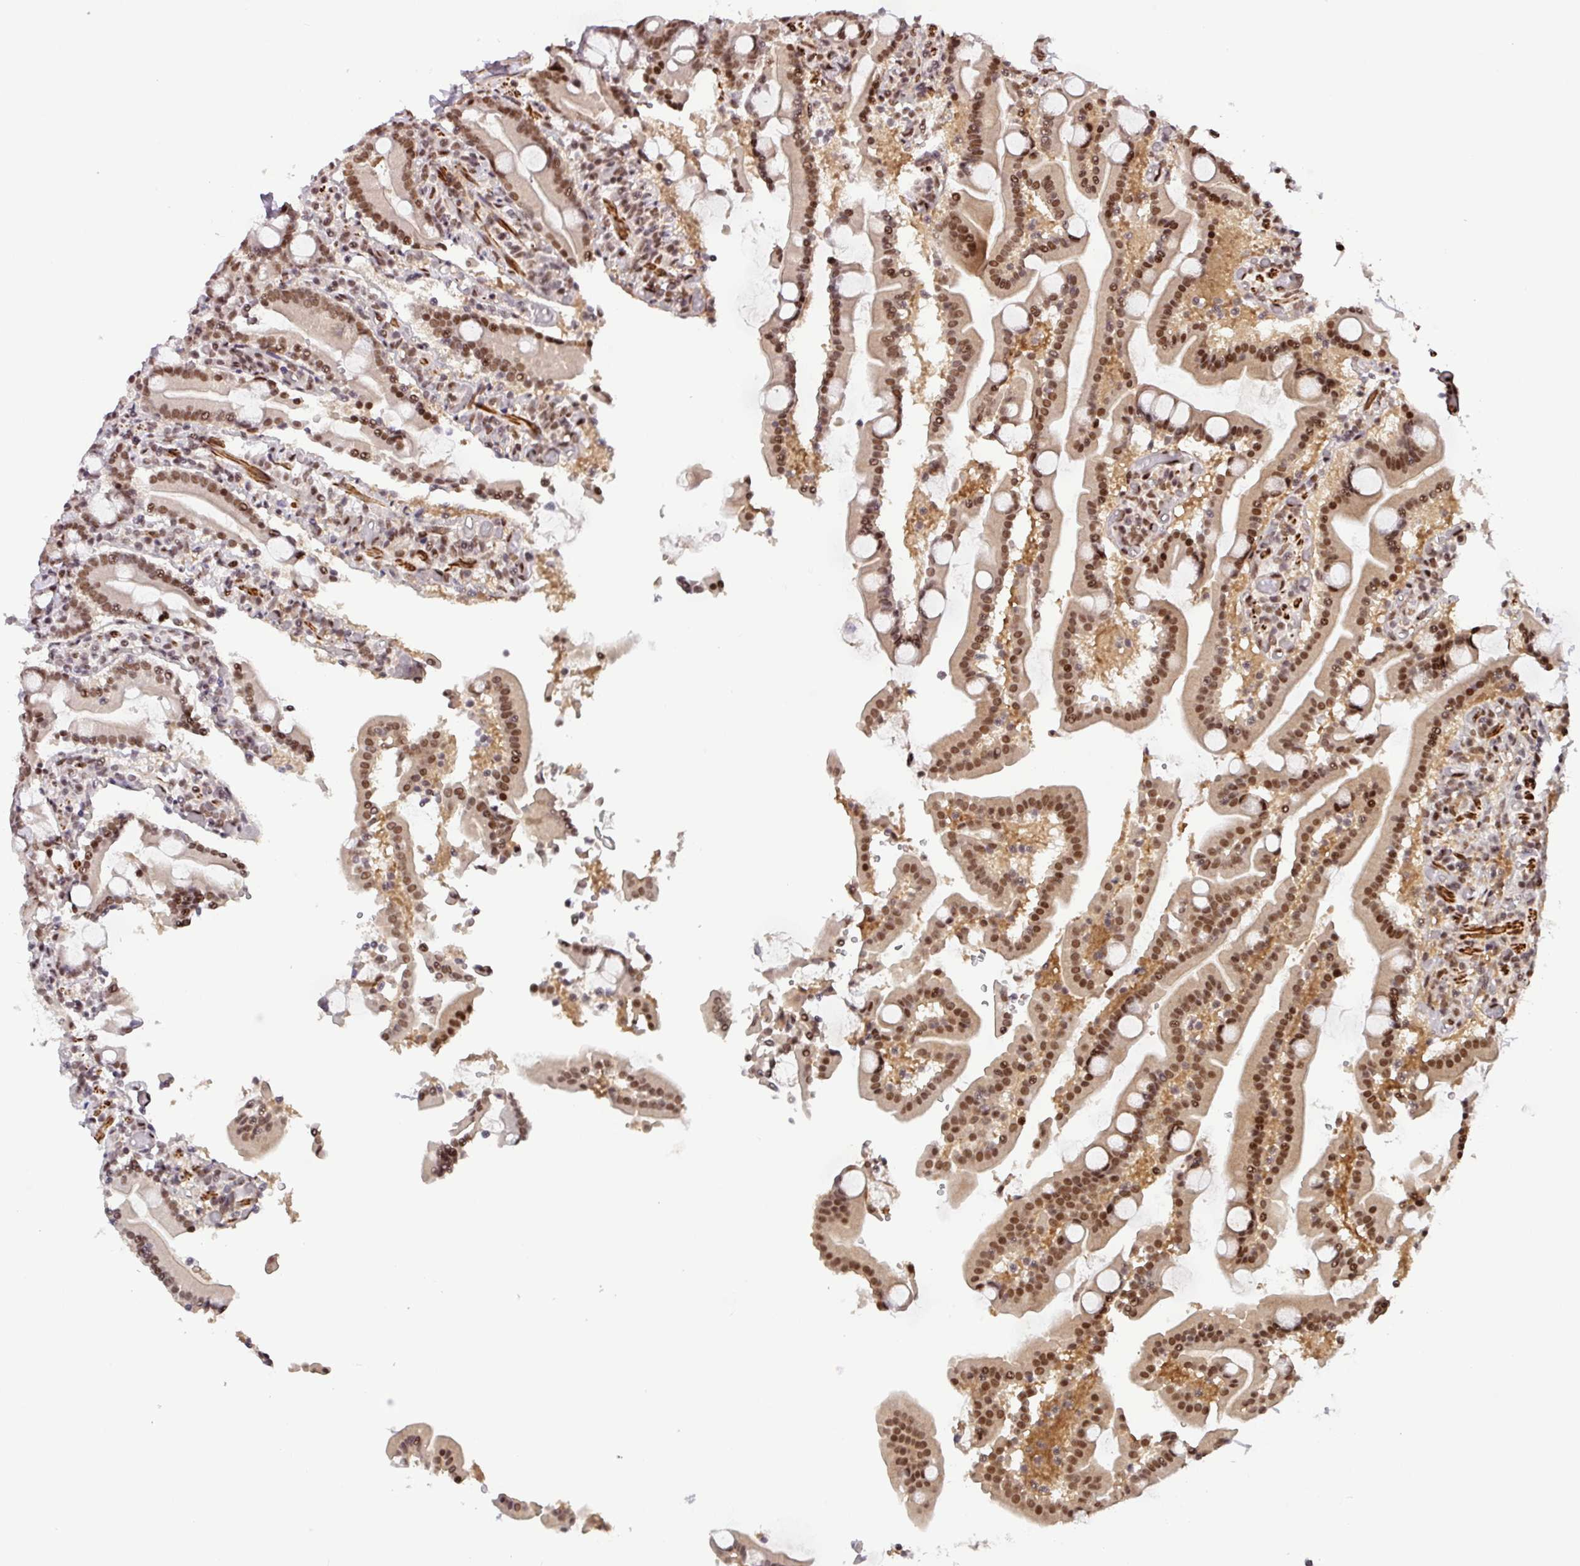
{"staining": {"intensity": "moderate", "quantity": ">75%", "location": "cytoplasmic/membranous,nuclear"}, "tissue": "duodenum", "cell_type": "Glandular cells", "image_type": "normal", "snomed": [{"axis": "morphology", "description": "Normal tissue, NOS"}, {"axis": "topography", "description": "Duodenum"}], "caption": "Immunohistochemistry staining of unremarkable duodenum, which displays medium levels of moderate cytoplasmic/membranous,nuclear staining in approximately >75% of glandular cells indicating moderate cytoplasmic/membranous,nuclear protein positivity. The staining was performed using DAB (brown) for protein detection and nuclei were counterstained in hematoxylin (blue).", "gene": "SRSF2", "patient": {"sex": "male", "age": 55}}